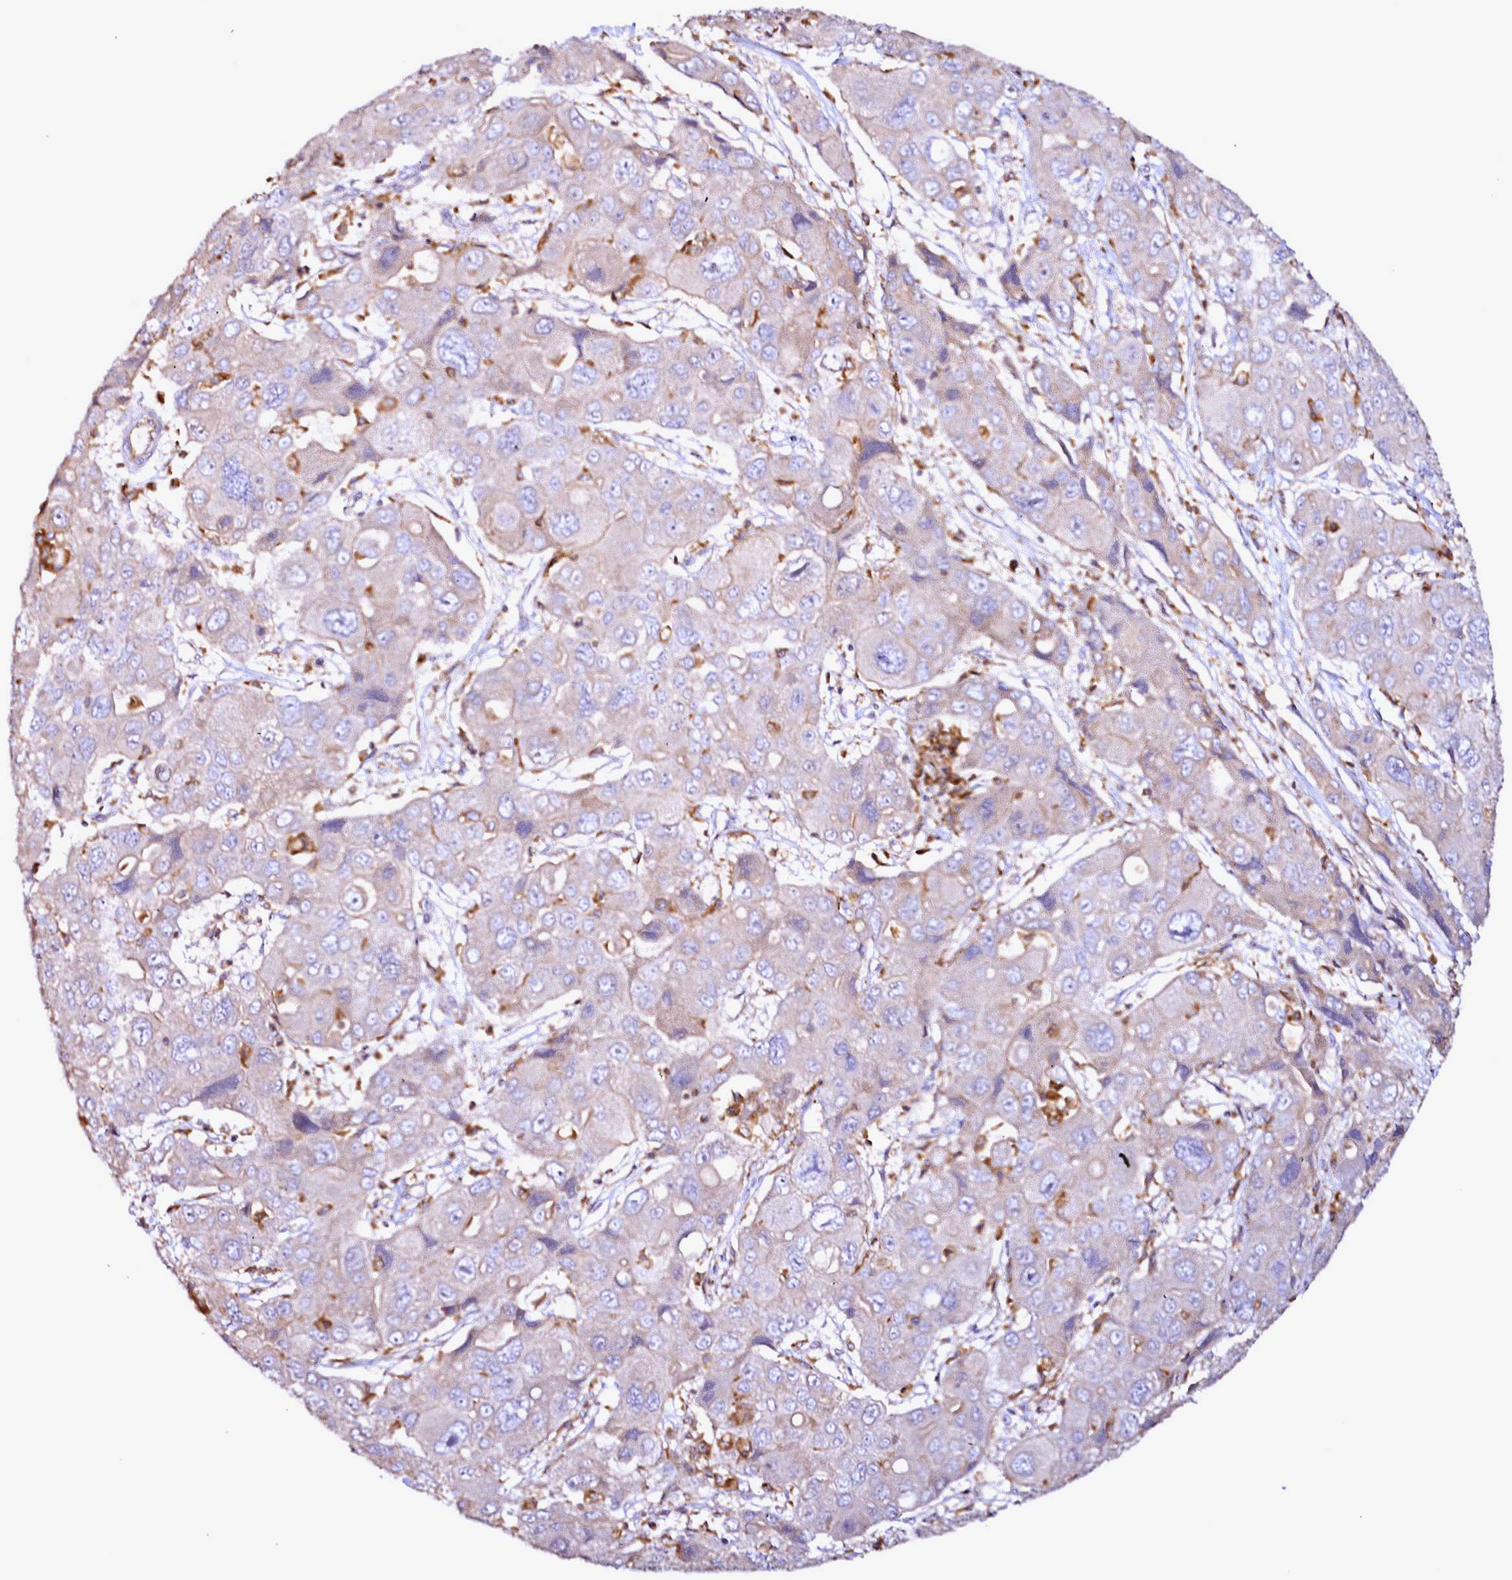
{"staining": {"intensity": "negative", "quantity": "none", "location": "none"}, "tissue": "liver cancer", "cell_type": "Tumor cells", "image_type": "cancer", "snomed": [{"axis": "morphology", "description": "Cholangiocarcinoma"}, {"axis": "topography", "description": "Liver"}], "caption": "An immunohistochemistry (IHC) histopathology image of cholangiocarcinoma (liver) is shown. There is no staining in tumor cells of cholangiocarcinoma (liver).", "gene": "NCKAP1L", "patient": {"sex": "male", "age": 67}}